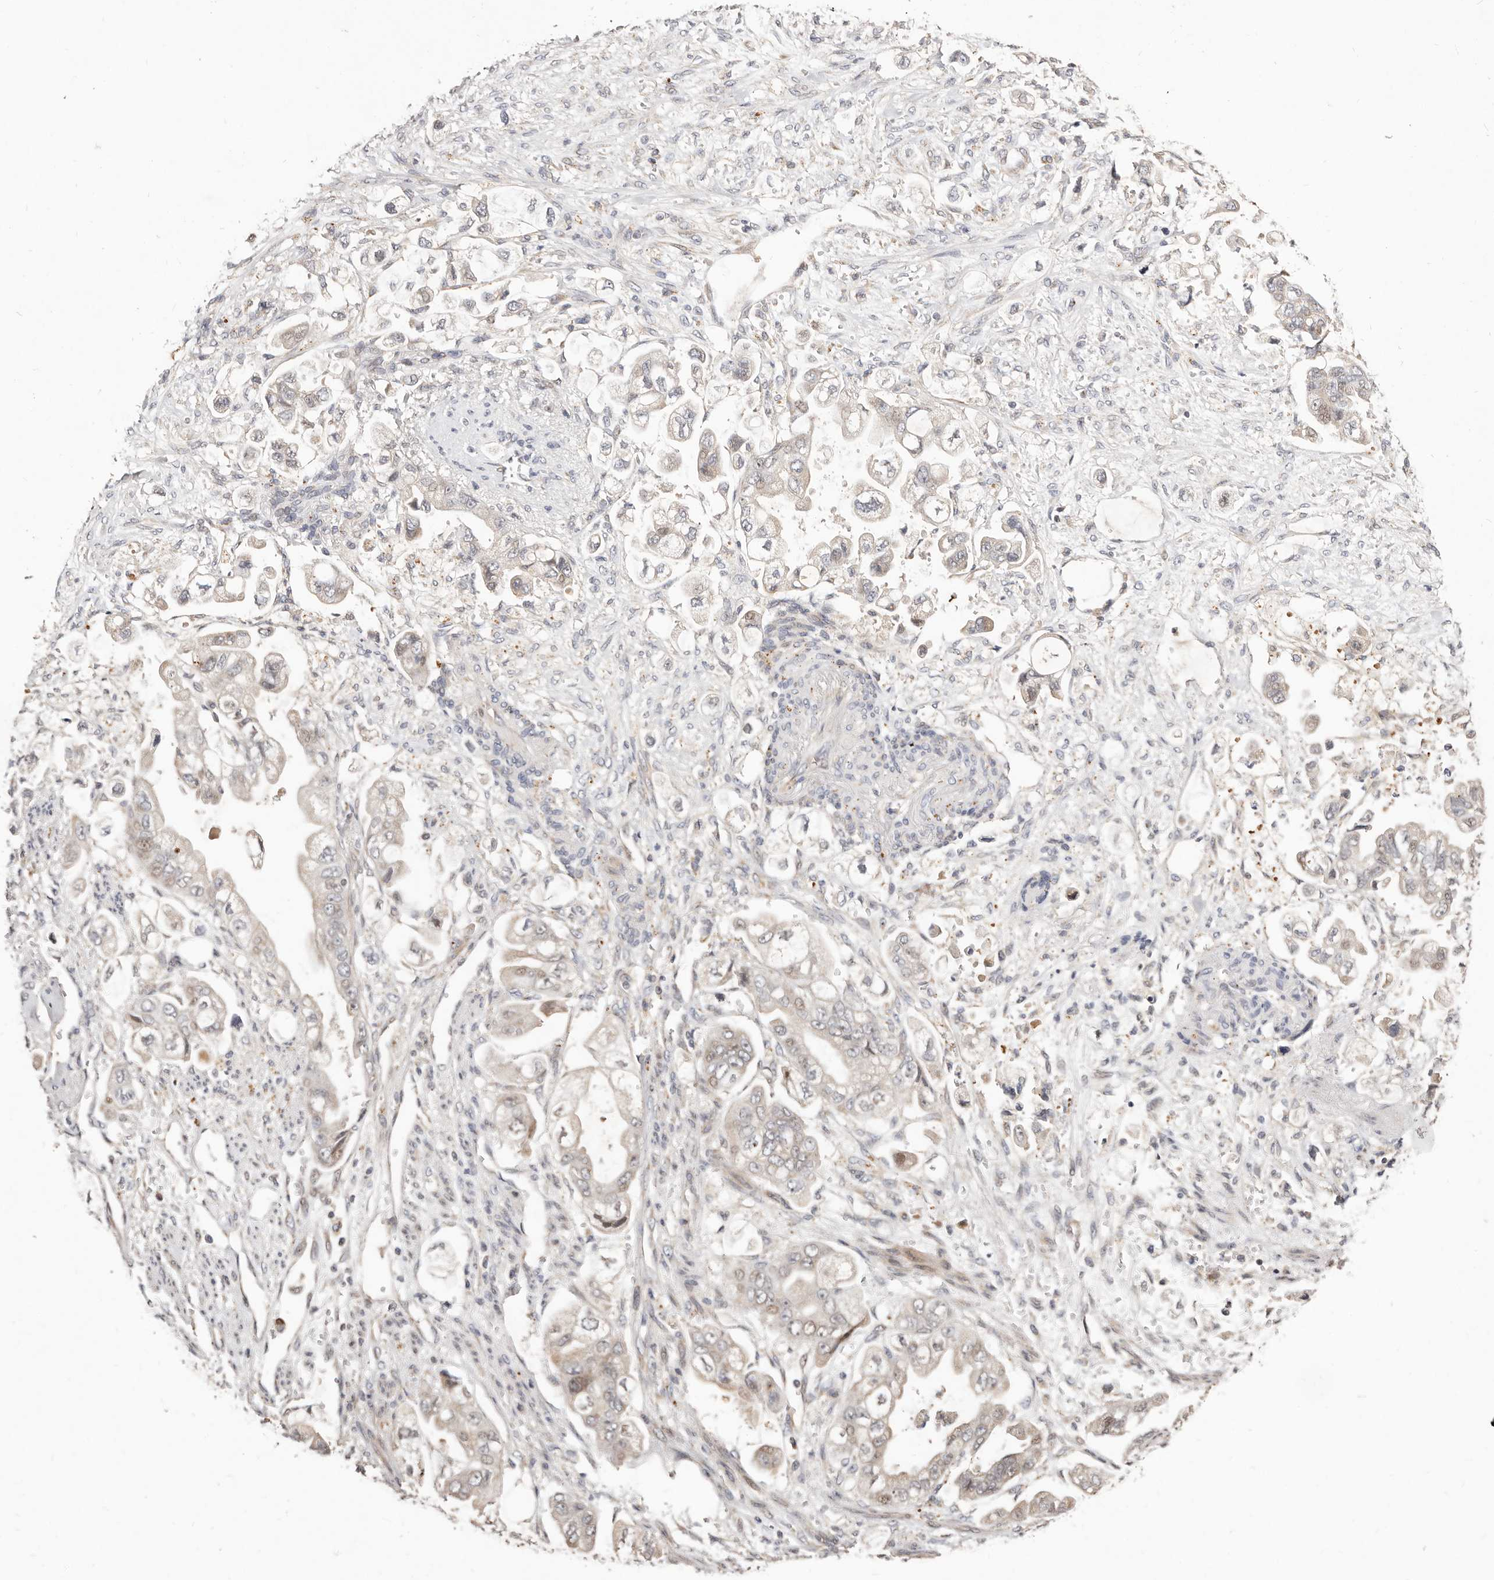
{"staining": {"intensity": "negative", "quantity": "none", "location": "none"}, "tissue": "stomach cancer", "cell_type": "Tumor cells", "image_type": "cancer", "snomed": [{"axis": "morphology", "description": "Adenocarcinoma, NOS"}, {"axis": "topography", "description": "Stomach"}], "caption": "This is an immunohistochemistry (IHC) histopathology image of adenocarcinoma (stomach). There is no positivity in tumor cells.", "gene": "USP33", "patient": {"sex": "male", "age": 62}}